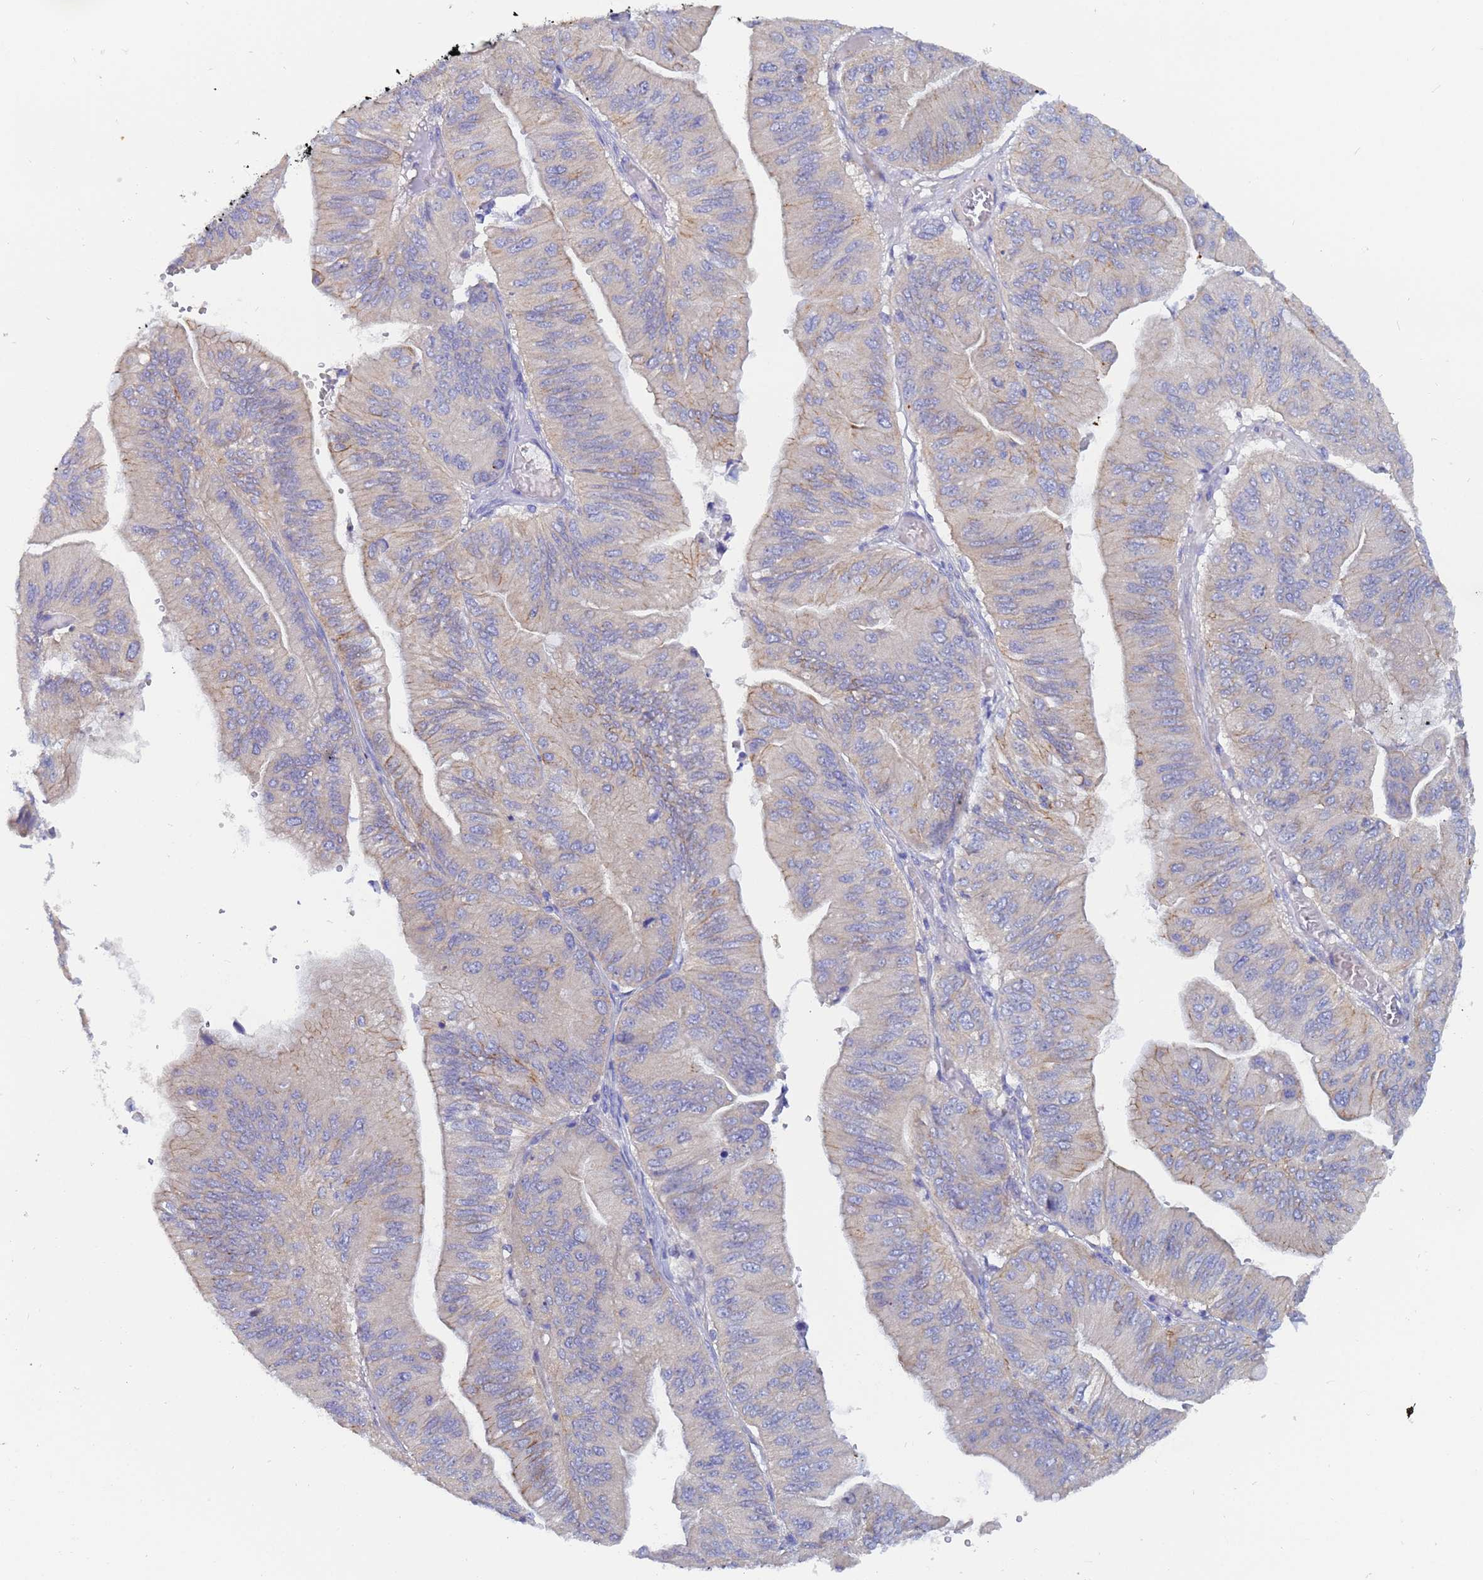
{"staining": {"intensity": "negative", "quantity": "none", "location": "none"}, "tissue": "ovarian cancer", "cell_type": "Tumor cells", "image_type": "cancer", "snomed": [{"axis": "morphology", "description": "Cystadenocarcinoma, mucinous, NOS"}, {"axis": "topography", "description": "Ovary"}], "caption": "This image is of ovarian cancer (mucinous cystadenocarcinoma) stained with immunohistochemistry to label a protein in brown with the nuclei are counter-stained blue. There is no staining in tumor cells.", "gene": "UBE2O", "patient": {"sex": "female", "age": 61}}